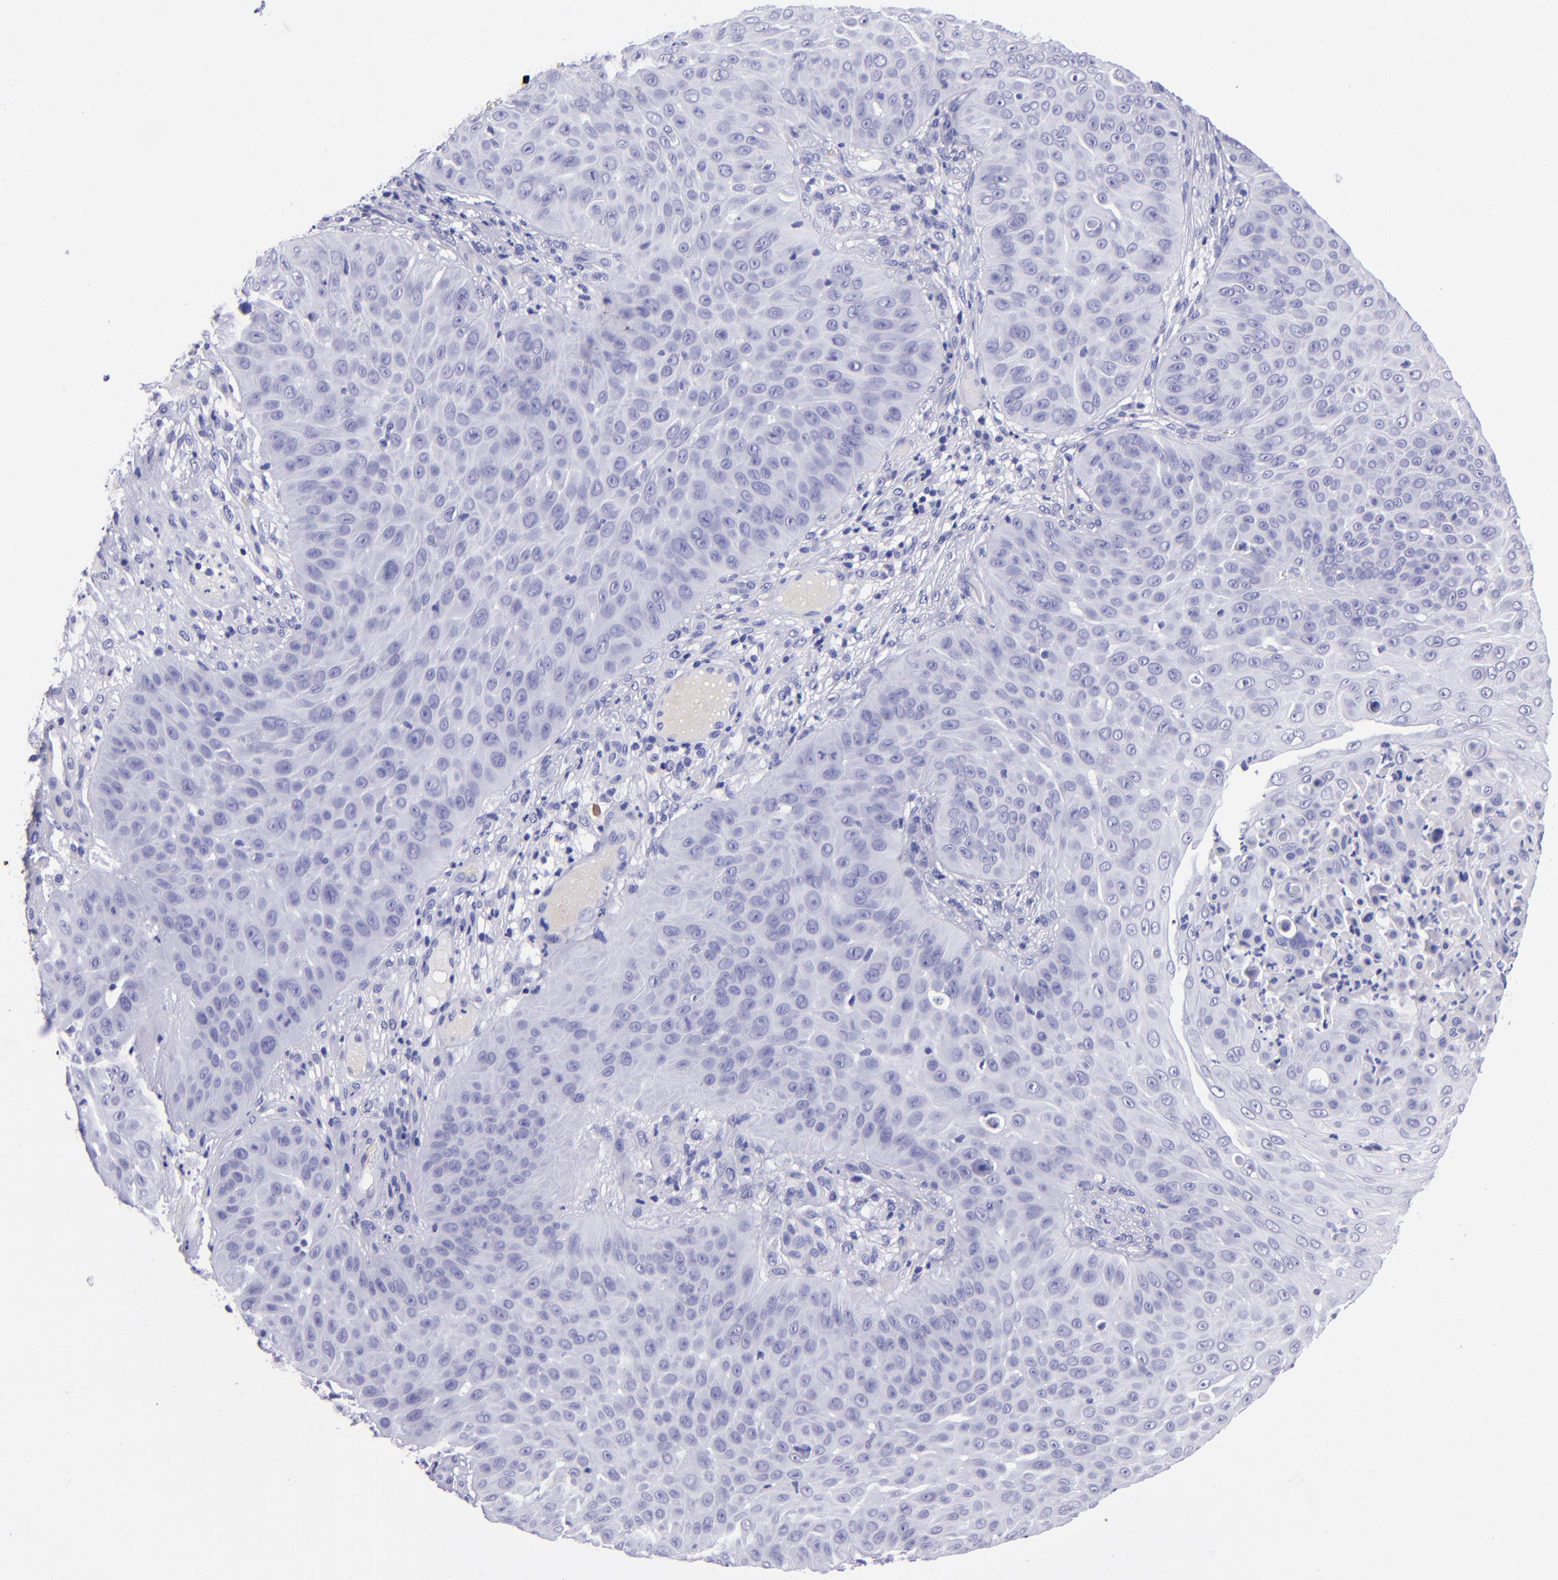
{"staining": {"intensity": "negative", "quantity": "none", "location": "none"}, "tissue": "skin cancer", "cell_type": "Tumor cells", "image_type": "cancer", "snomed": [{"axis": "morphology", "description": "Squamous cell carcinoma, NOS"}, {"axis": "topography", "description": "Skin"}], "caption": "Photomicrograph shows no protein staining in tumor cells of skin squamous cell carcinoma tissue.", "gene": "TYRP1", "patient": {"sex": "male", "age": 82}}